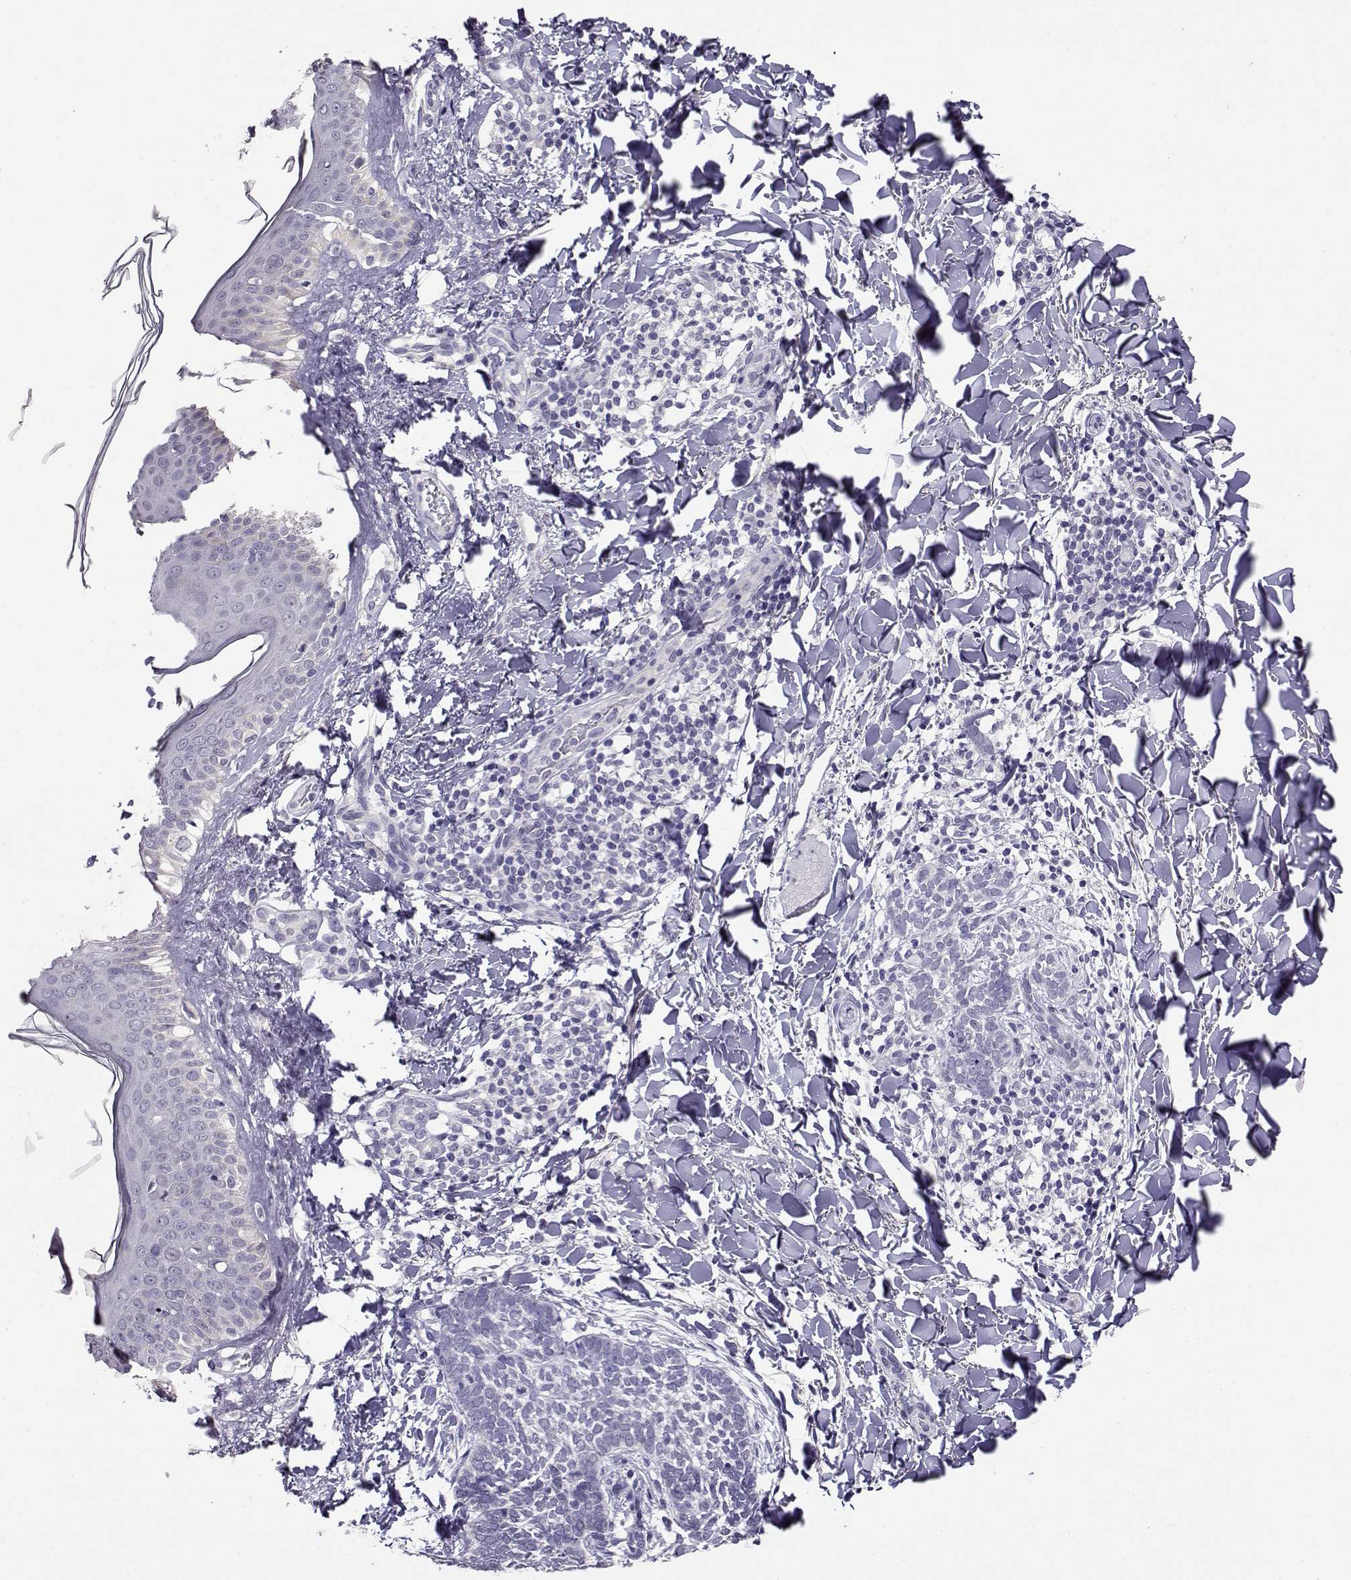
{"staining": {"intensity": "negative", "quantity": "none", "location": "none"}, "tissue": "skin cancer", "cell_type": "Tumor cells", "image_type": "cancer", "snomed": [{"axis": "morphology", "description": "Normal tissue, NOS"}, {"axis": "morphology", "description": "Basal cell carcinoma"}, {"axis": "topography", "description": "Skin"}], "caption": "There is no significant staining in tumor cells of skin basal cell carcinoma.", "gene": "RHOXF2", "patient": {"sex": "male", "age": 46}}